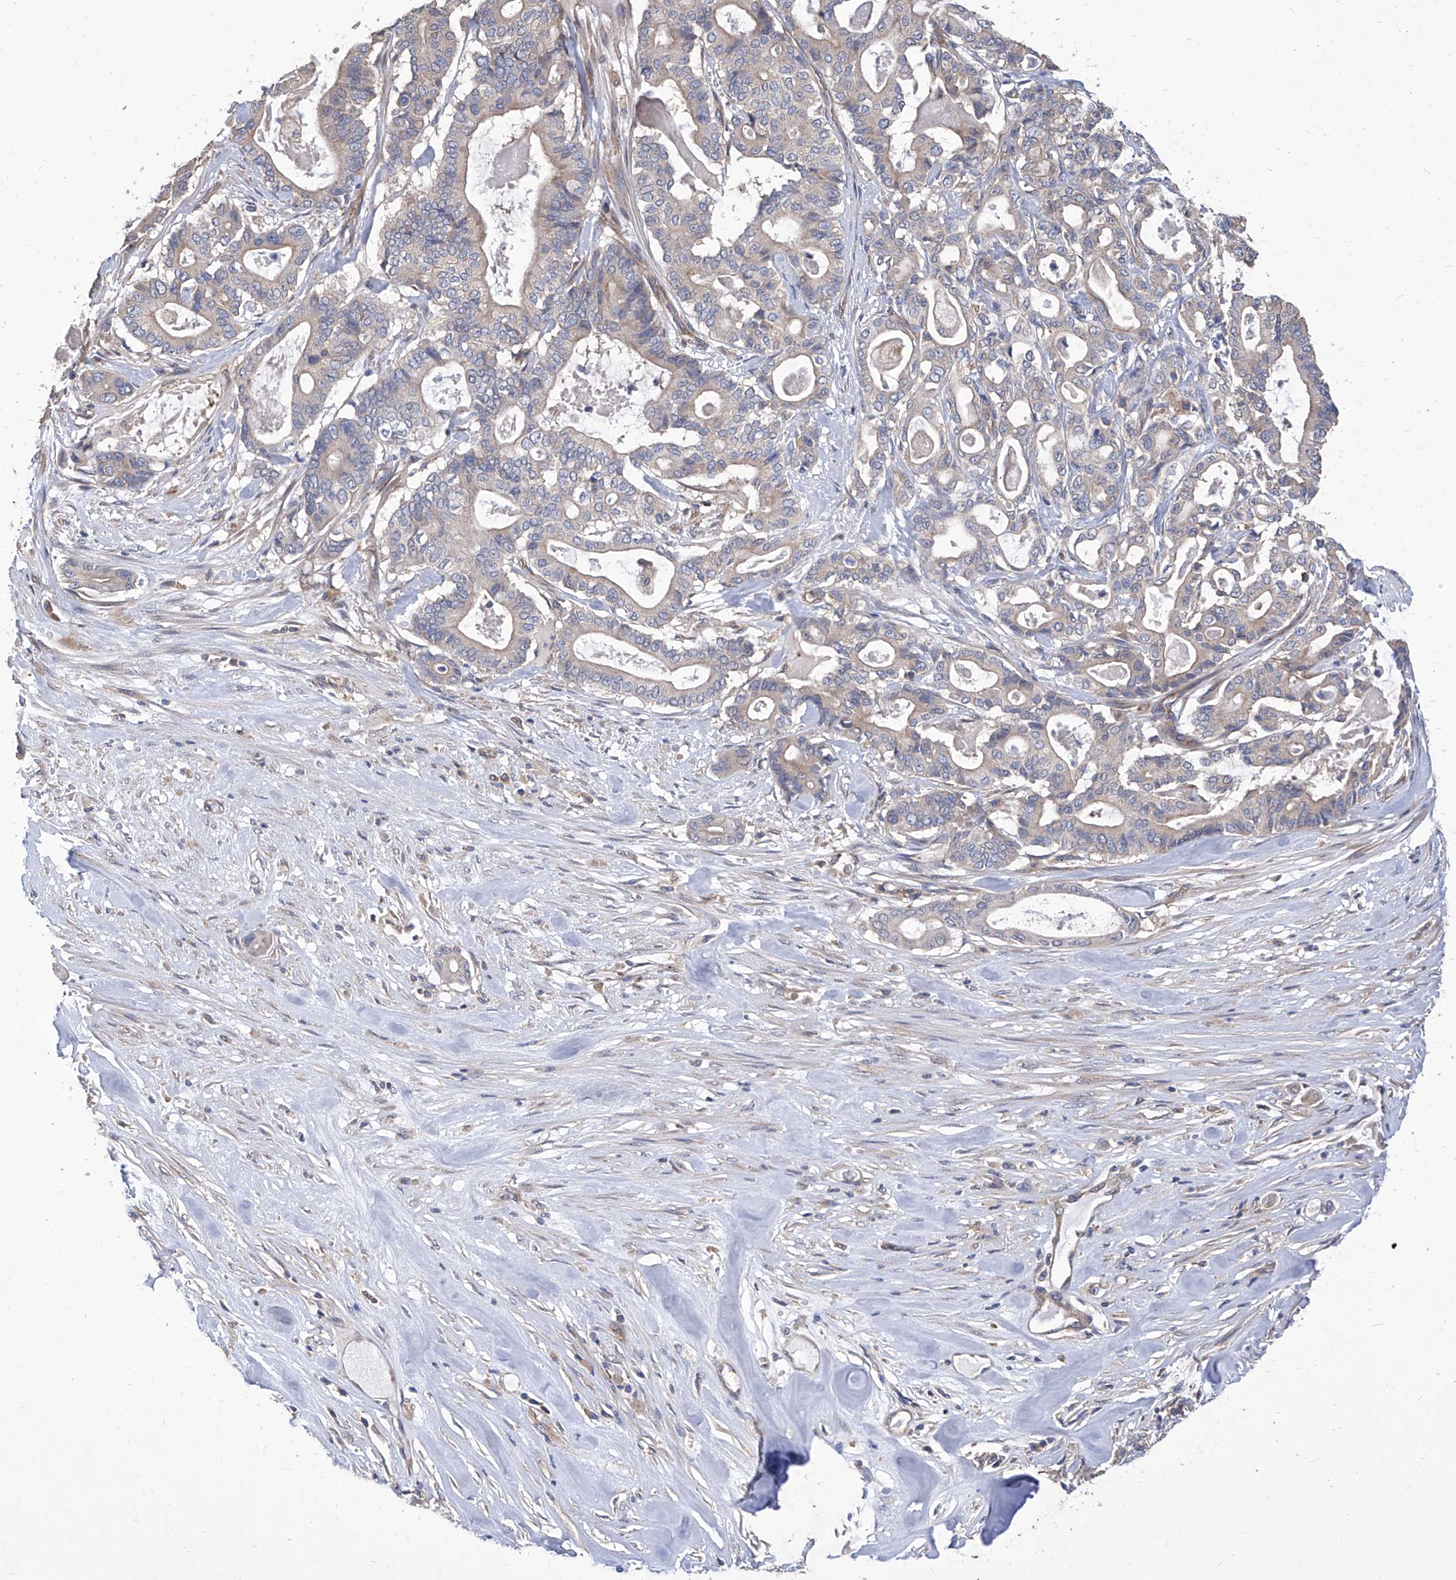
{"staining": {"intensity": "negative", "quantity": "none", "location": "none"}, "tissue": "pancreatic cancer", "cell_type": "Tumor cells", "image_type": "cancer", "snomed": [{"axis": "morphology", "description": "Adenocarcinoma, NOS"}, {"axis": "topography", "description": "Pancreas"}], "caption": "Immunohistochemistry (IHC) histopathology image of neoplastic tissue: human adenocarcinoma (pancreatic) stained with DAB exhibits no significant protein staining in tumor cells.", "gene": "TJAP1", "patient": {"sex": "male", "age": 63}}